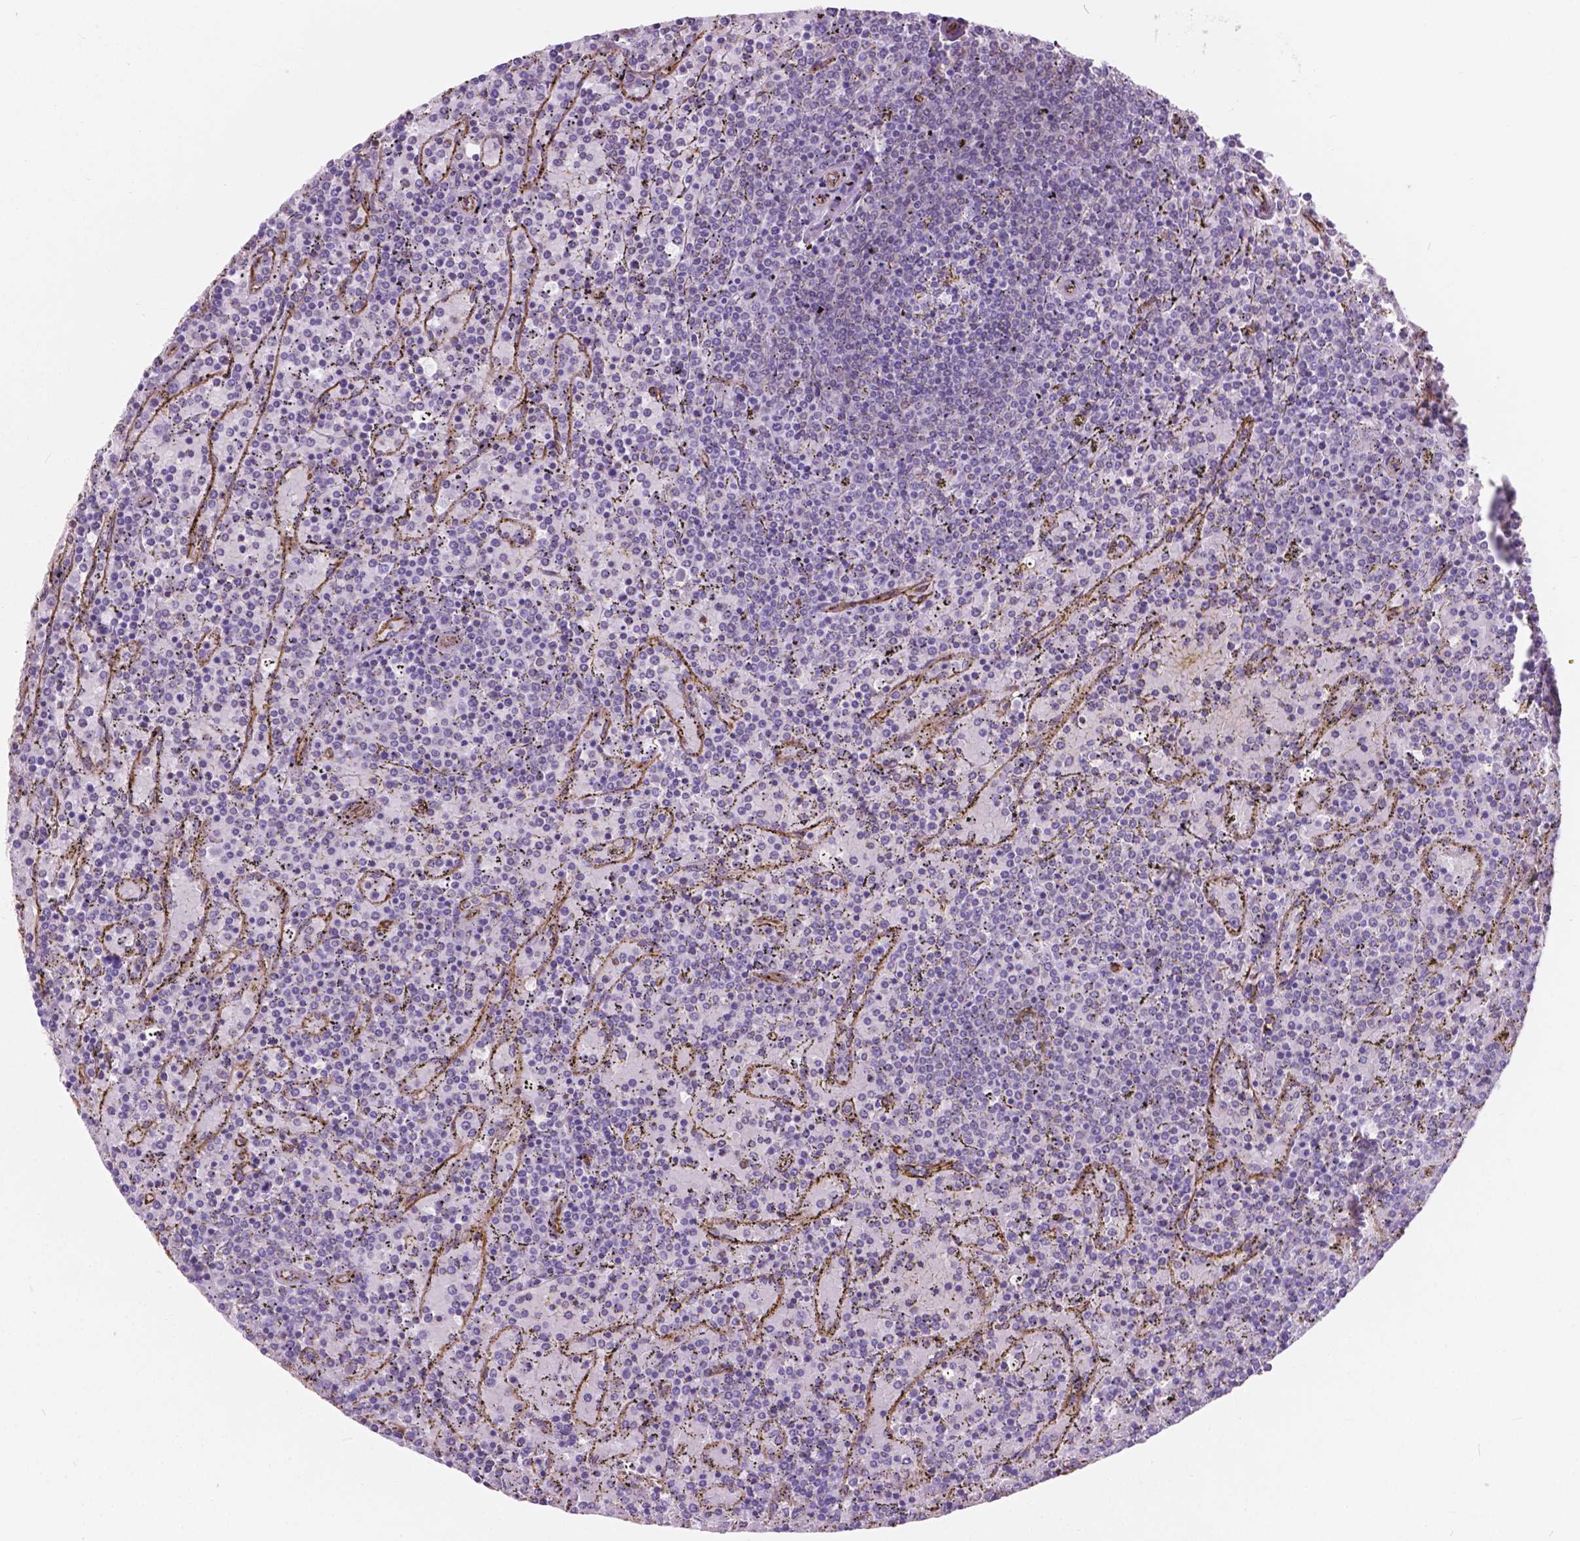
{"staining": {"intensity": "negative", "quantity": "none", "location": "none"}, "tissue": "lymphoma", "cell_type": "Tumor cells", "image_type": "cancer", "snomed": [{"axis": "morphology", "description": "Malignant lymphoma, non-Hodgkin's type, Low grade"}, {"axis": "topography", "description": "Spleen"}], "caption": "Immunohistochemistry (IHC) of low-grade malignant lymphoma, non-Hodgkin's type demonstrates no positivity in tumor cells.", "gene": "AMOT", "patient": {"sex": "female", "age": 77}}